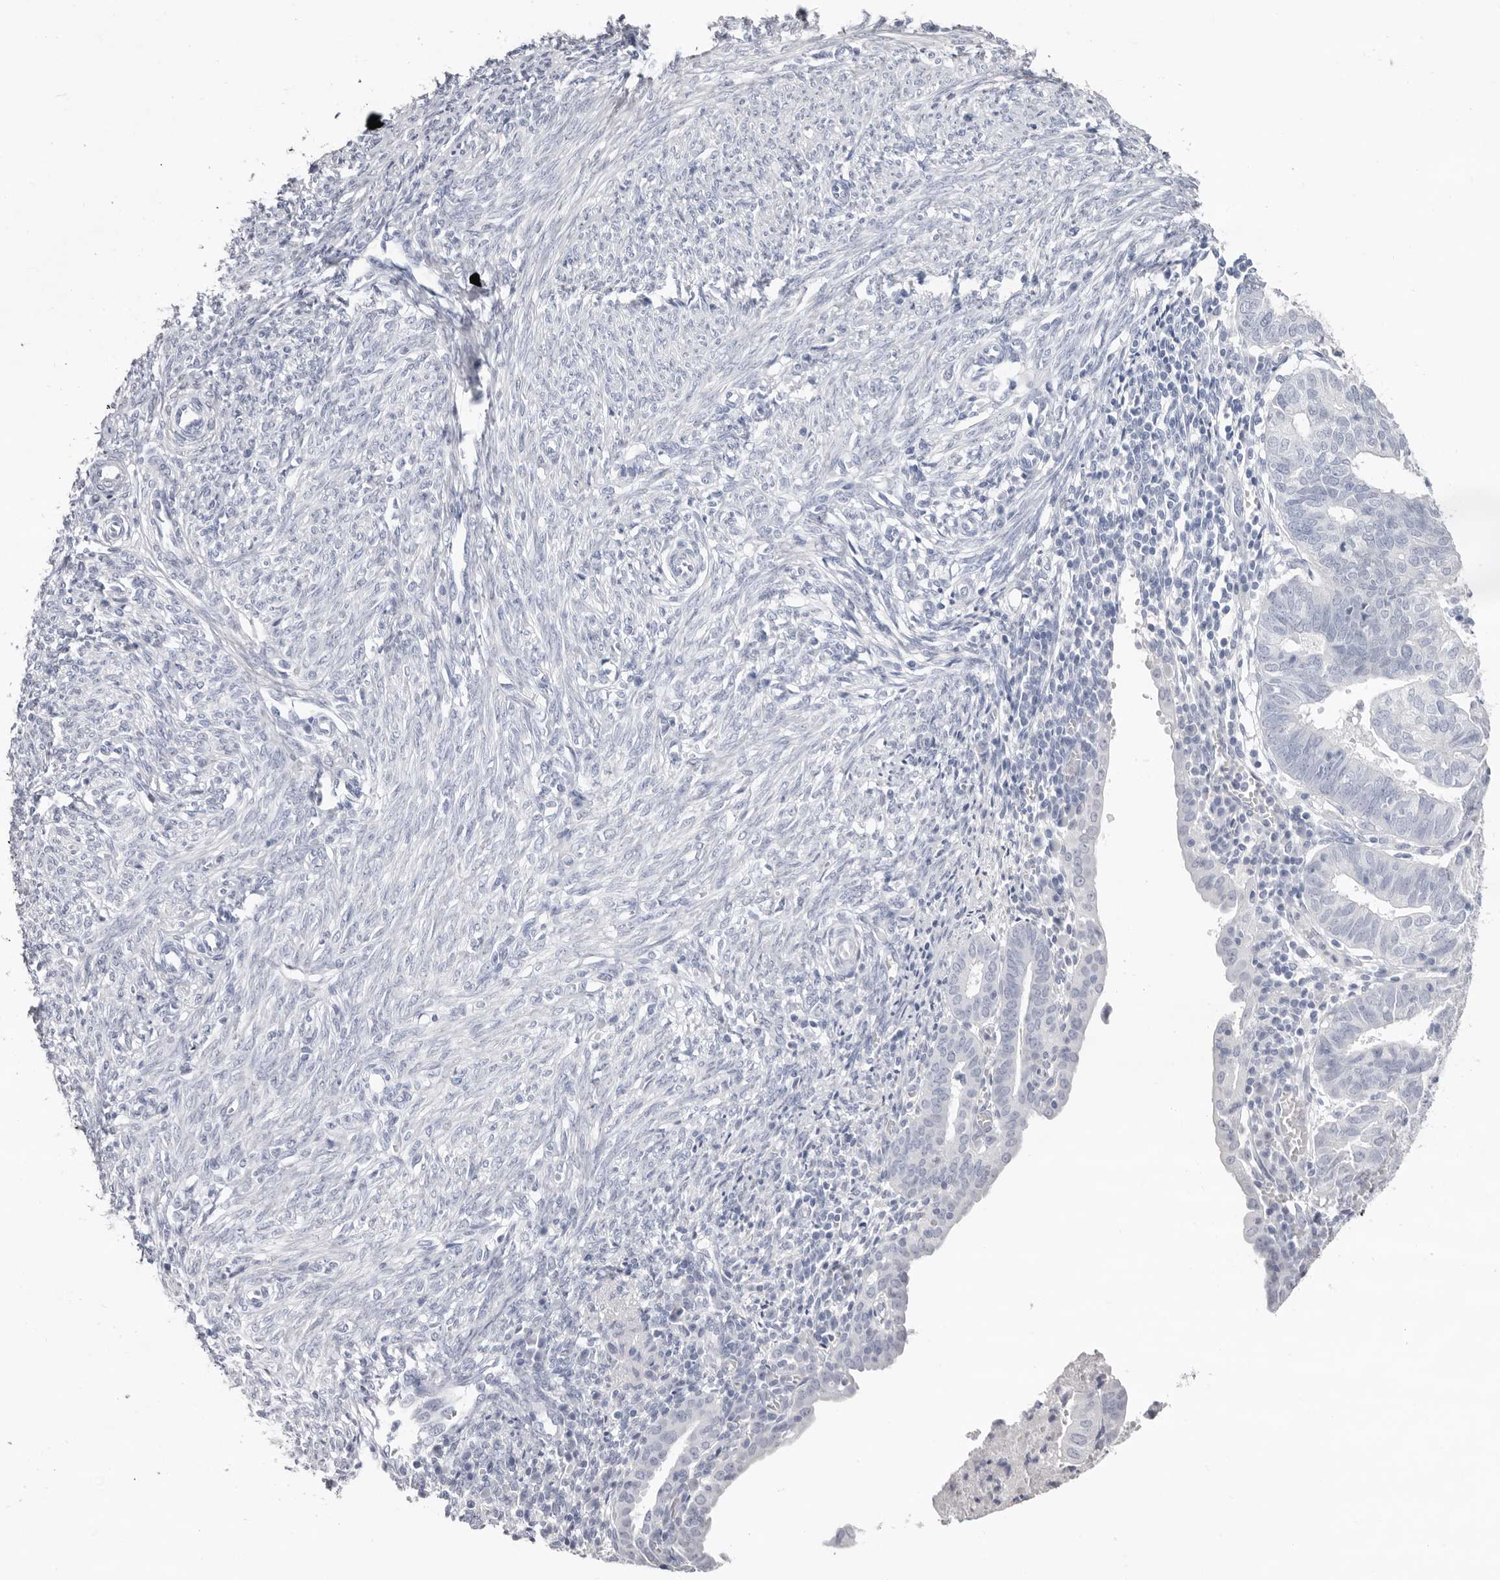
{"staining": {"intensity": "negative", "quantity": "none", "location": "none"}, "tissue": "endometrial cancer", "cell_type": "Tumor cells", "image_type": "cancer", "snomed": [{"axis": "morphology", "description": "Adenocarcinoma, NOS"}, {"axis": "topography", "description": "Uterus"}], "caption": "This photomicrograph is of adenocarcinoma (endometrial) stained with immunohistochemistry (IHC) to label a protein in brown with the nuclei are counter-stained blue. There is no positivity in tumor cells. The staining was performed using DAB to visualize the protein expression in brown, while the nuclei were stained in blue with hematoxylin (Magnification: 20x).", "gene": "LPO", "patient": {"sex": "female", "age": 77}}